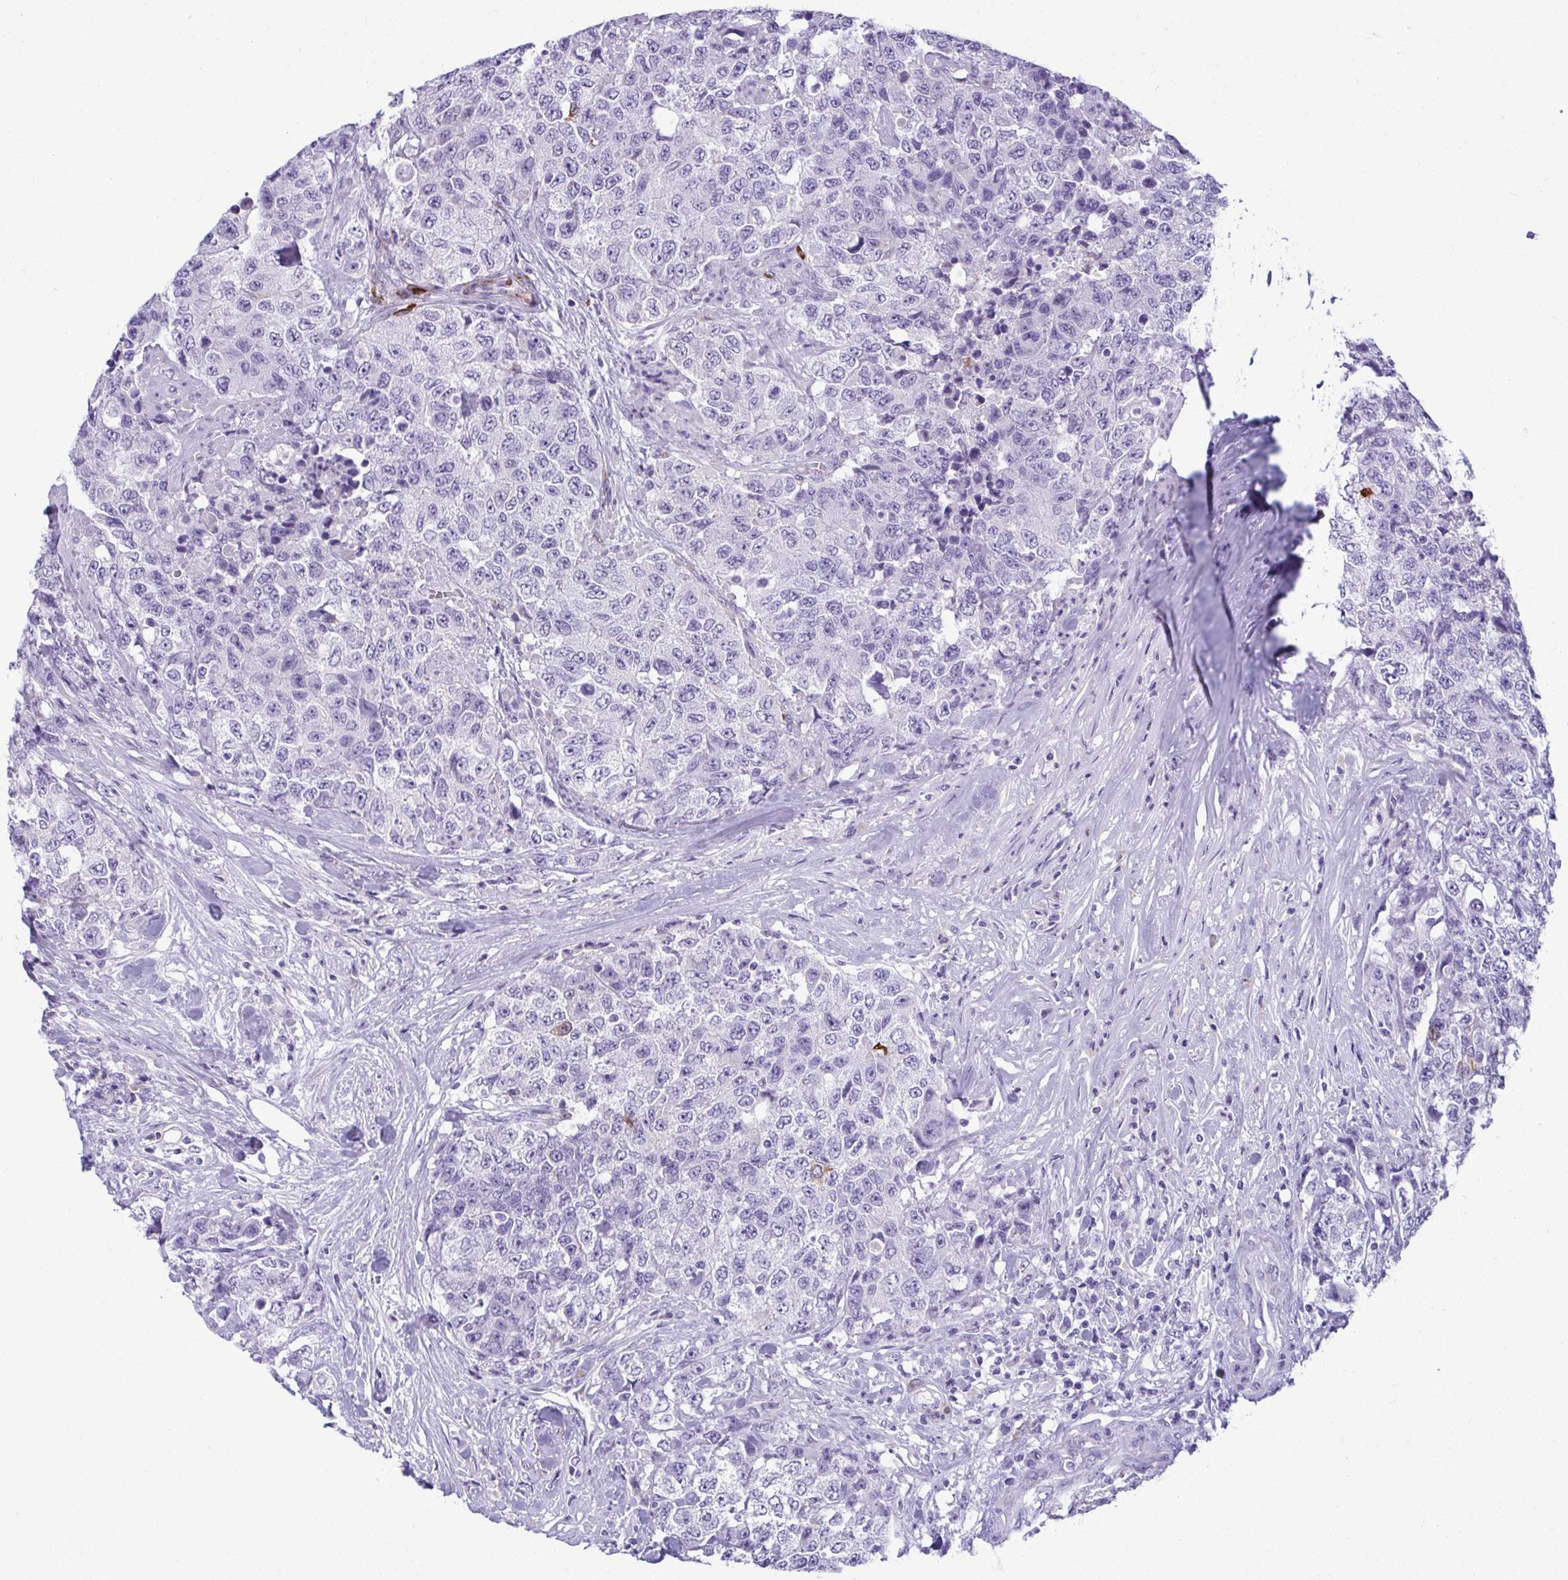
{"staining": {"intensity": "negative", "quantity": "none", "location": "none"}, "tissue": "urothelial cancer", "cell_type": "Tumor cells", "image_type": "cancer", "snomed": [{"axis": "morphology", "description": "Urothelial carcinoma, High grade"}, {"axis": "topography", "description": "Urinary bladder"}], "caption": "DAB (3,3'-diaminobenzidine) immunohistochemical staining of urothelial cancer reveals no significant expression in tumor cells.", "gene": "SERPINI1", "patient": {"sex": "female", "age": 78}}